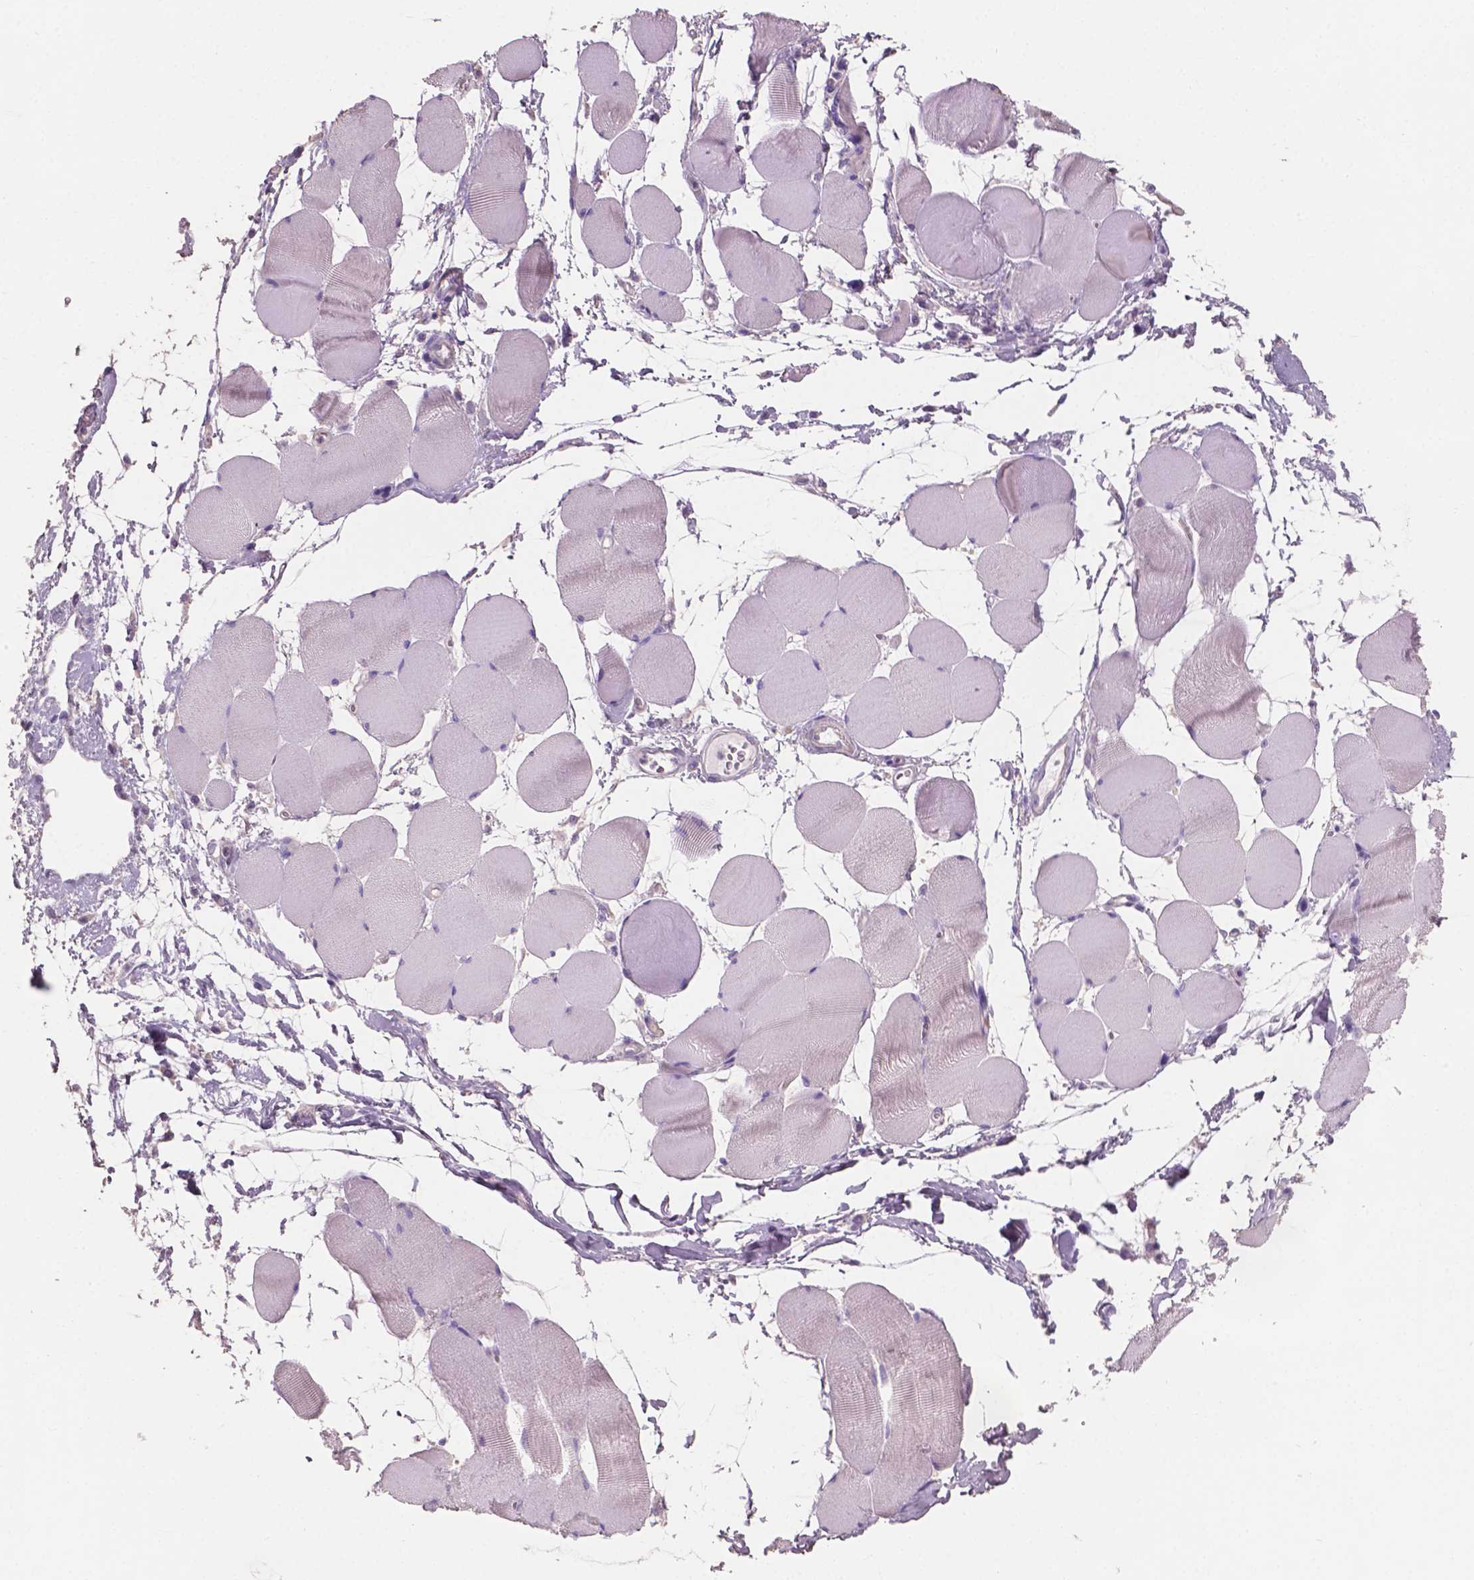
{"staining": {"intensity": "negative", "quantity": "none", "location": "none"}, "tissue": "skeletal muscle", "cell_type": "Myocytes", "image_type": "normal", "snomed": [{"axis": "morphology", "description": "Normal tissue, NOS"}, {"axis": "topography", "description": "Skeletal muscle"}], "caption": "There is no significant expression in myocytes of skeletal muscle. (DAB immunohistochemistry visualized using brightfield microscopy, high magnification).", "gene": "SBSN", "patient": {"sex": "female", "age": 75}}